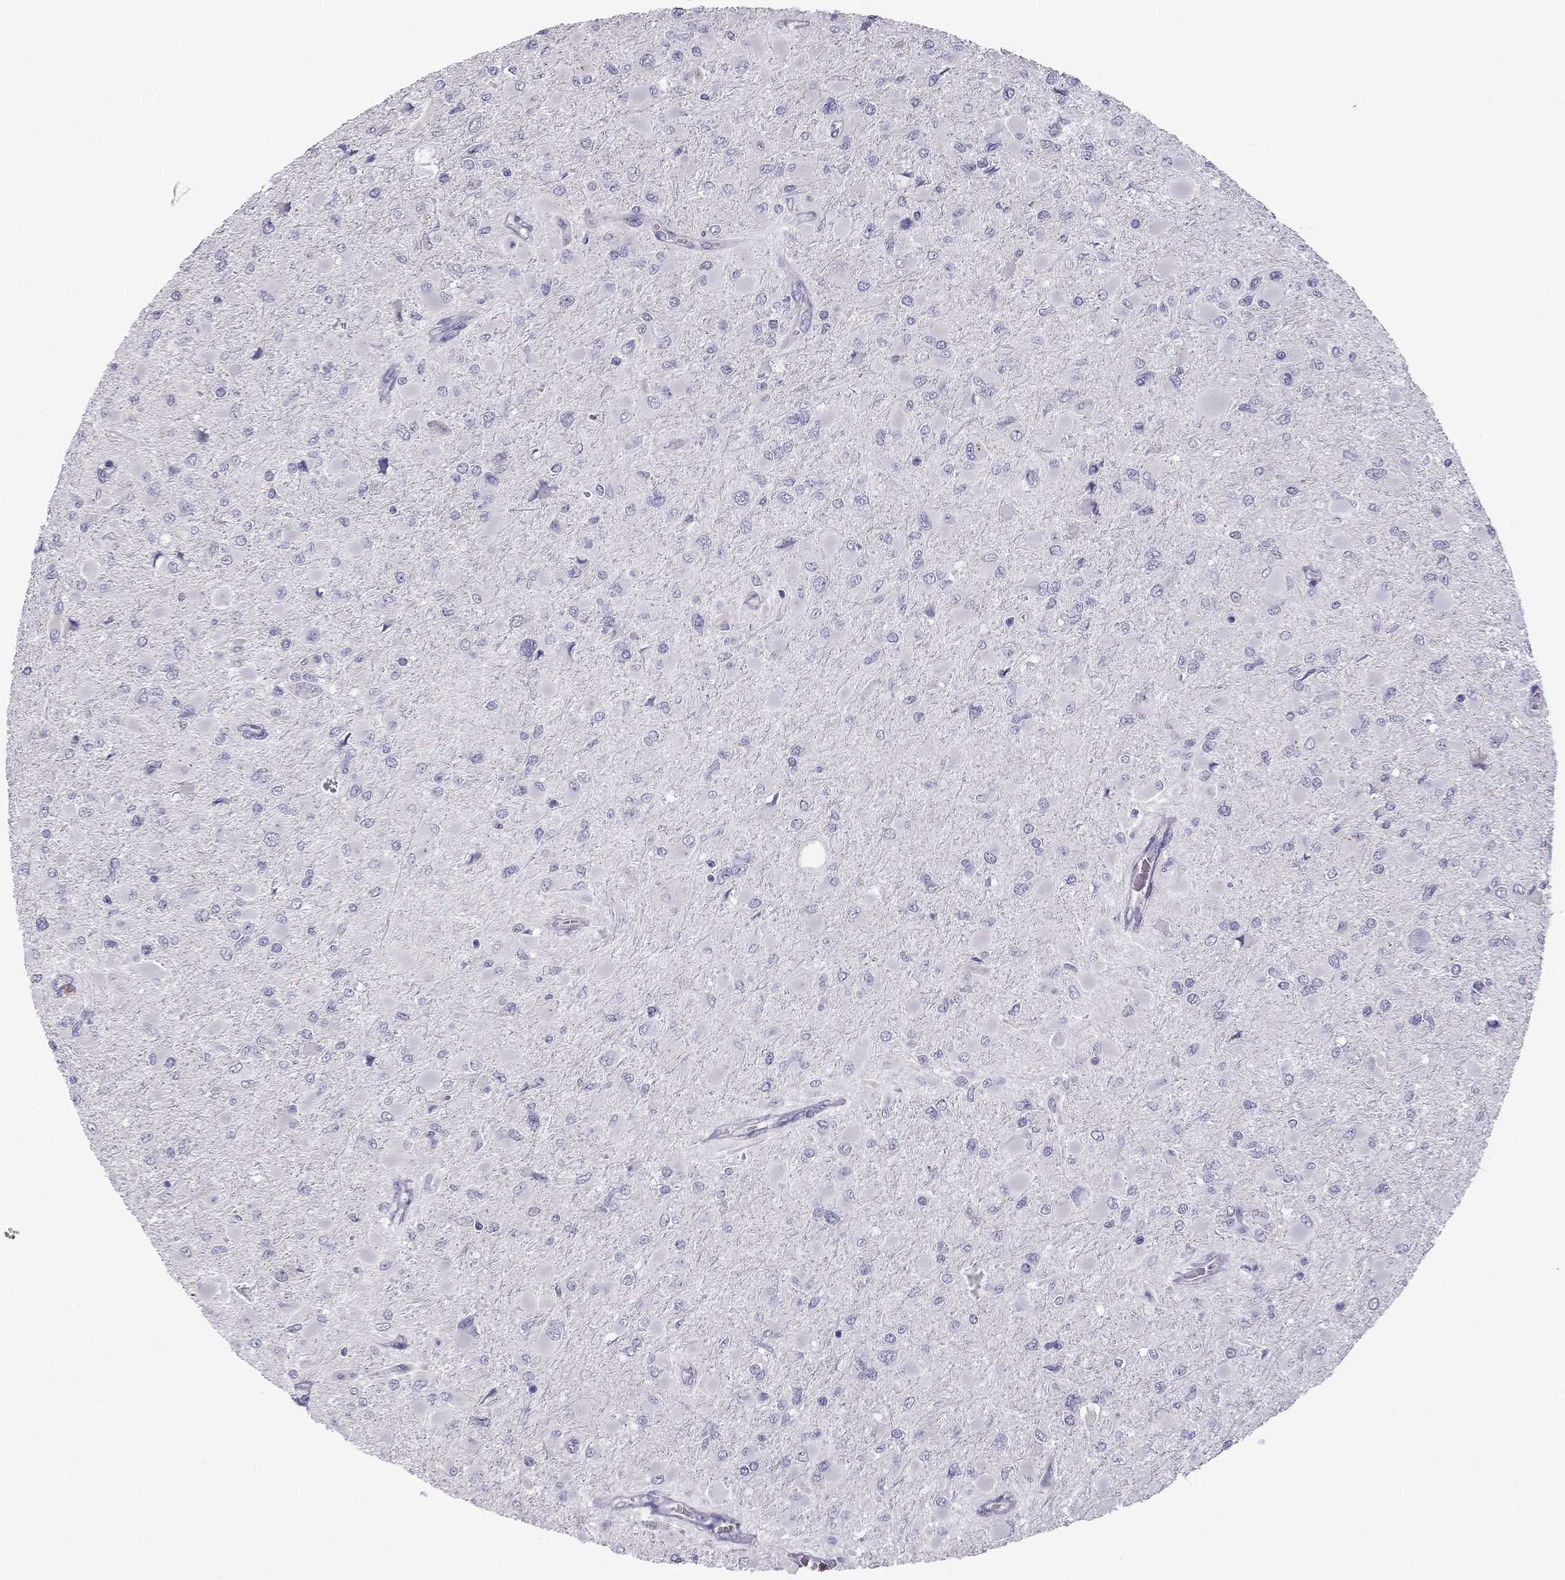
{"staining": {"intensity": "negative", "quantity": "none", "location": "none"}, "tissue": "glioma", "cell_type": "Tumor cells", "image_type": "cancer", "snomed": [{"axis": "morphology", "description": "Glioma, malignant, High grade"}, {"axis": "topography", "description": "Cerebral cortex"}], "caption": "The immunohistochemistry histopathology image has no significant positivity in tumor cells of high-grade glioma (malignant) tissue.", "gene": "STOML3", "patient": {"sex": "female", "age": 36}}